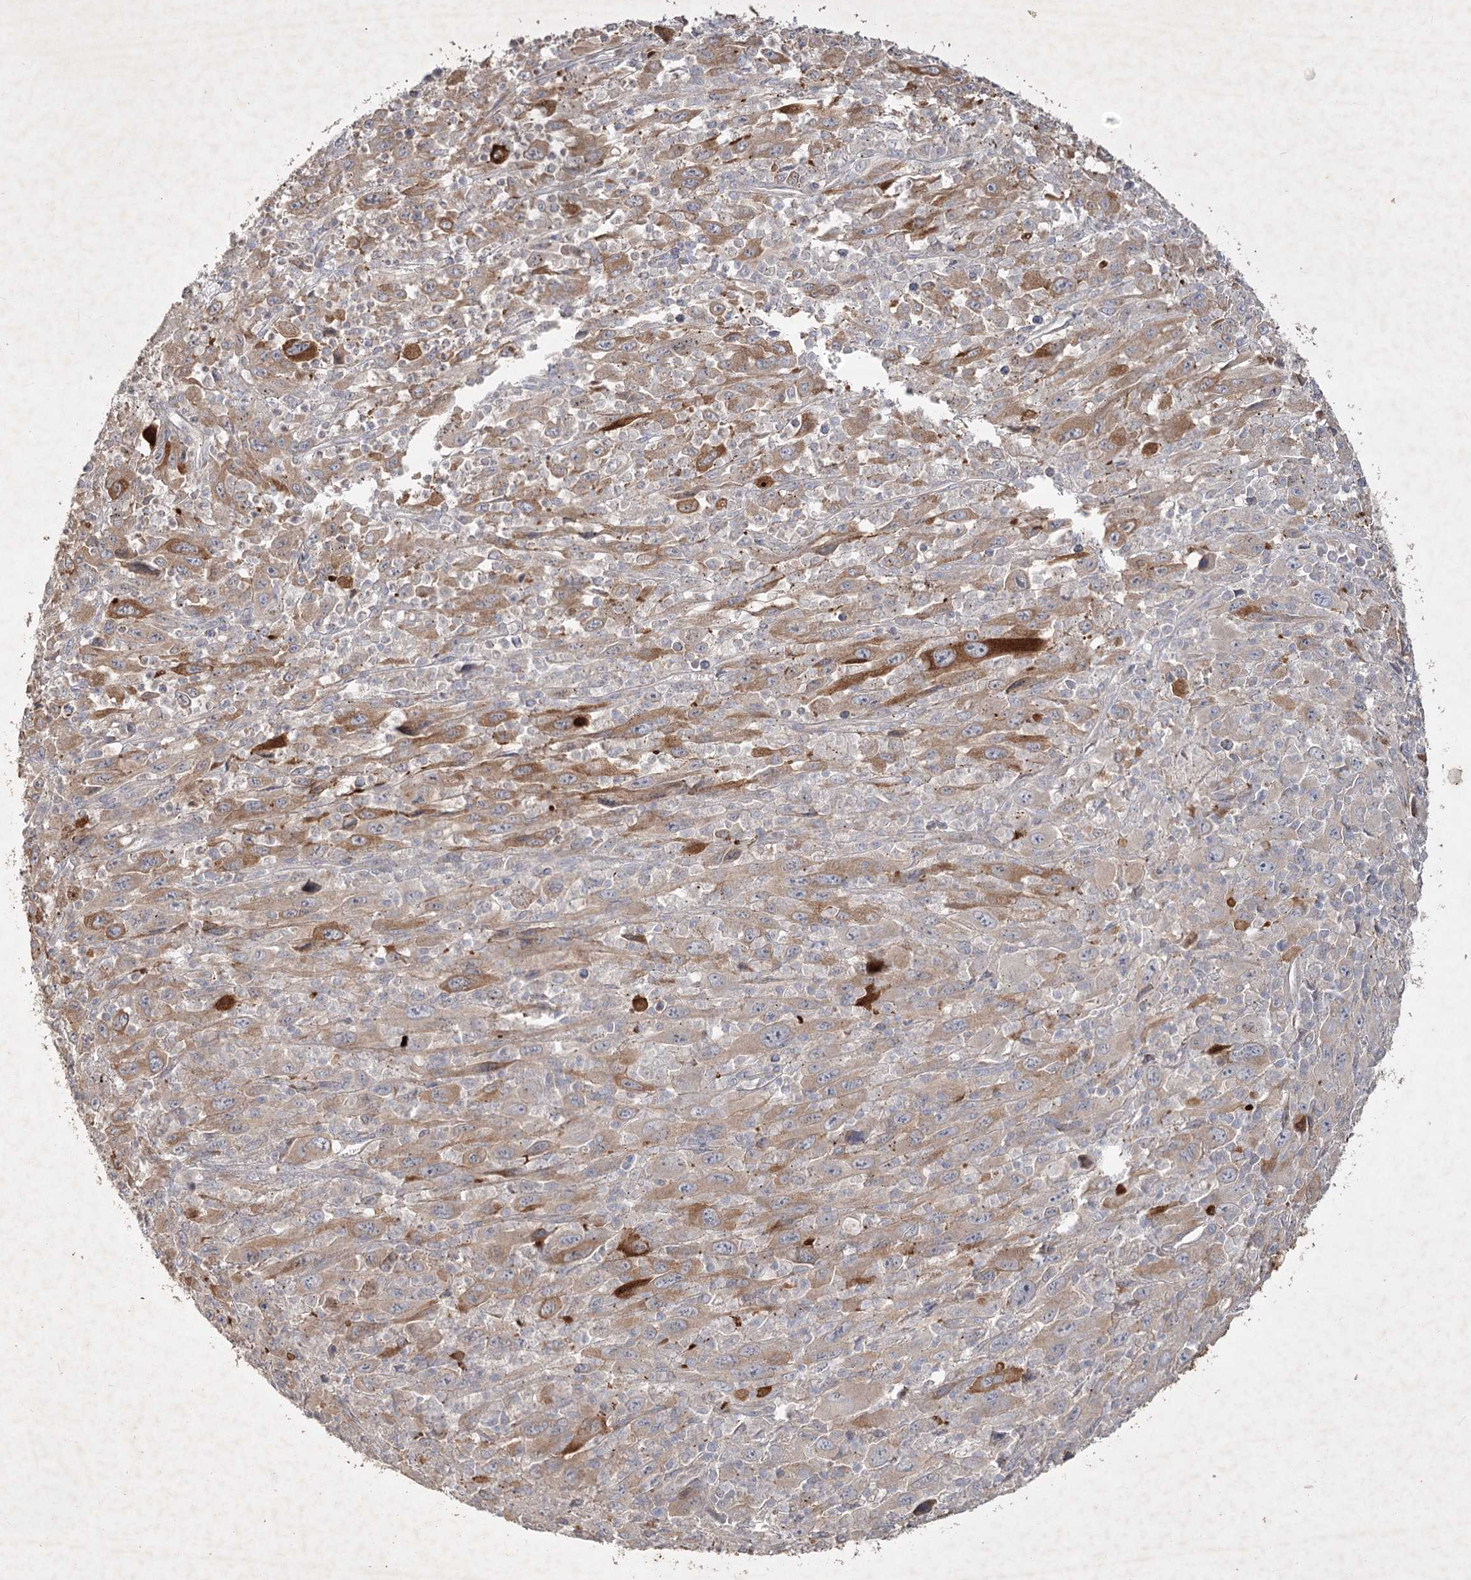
{"staining": {"intensity": "moderate", "quantity": "<25%", "location": "cytoplasmic/membranous"}, "tissue": "melanoma", "cell_type": "Tumor cells", "image_type": "cancer", "snomed": [{"axis": "morphology", "description": "Malignant melanoma, Metastatic site"}, {"axis": "topography", "description": "Skin"}], "caption": "A micrograph of human malignant melanoma (metastatic site) stained for a protein displays moderate cytoplasmic/membranous brown staining in tumor cells.", "gene": "IRAK1BP1", "patient": {"sex": "female", "age": 56}}